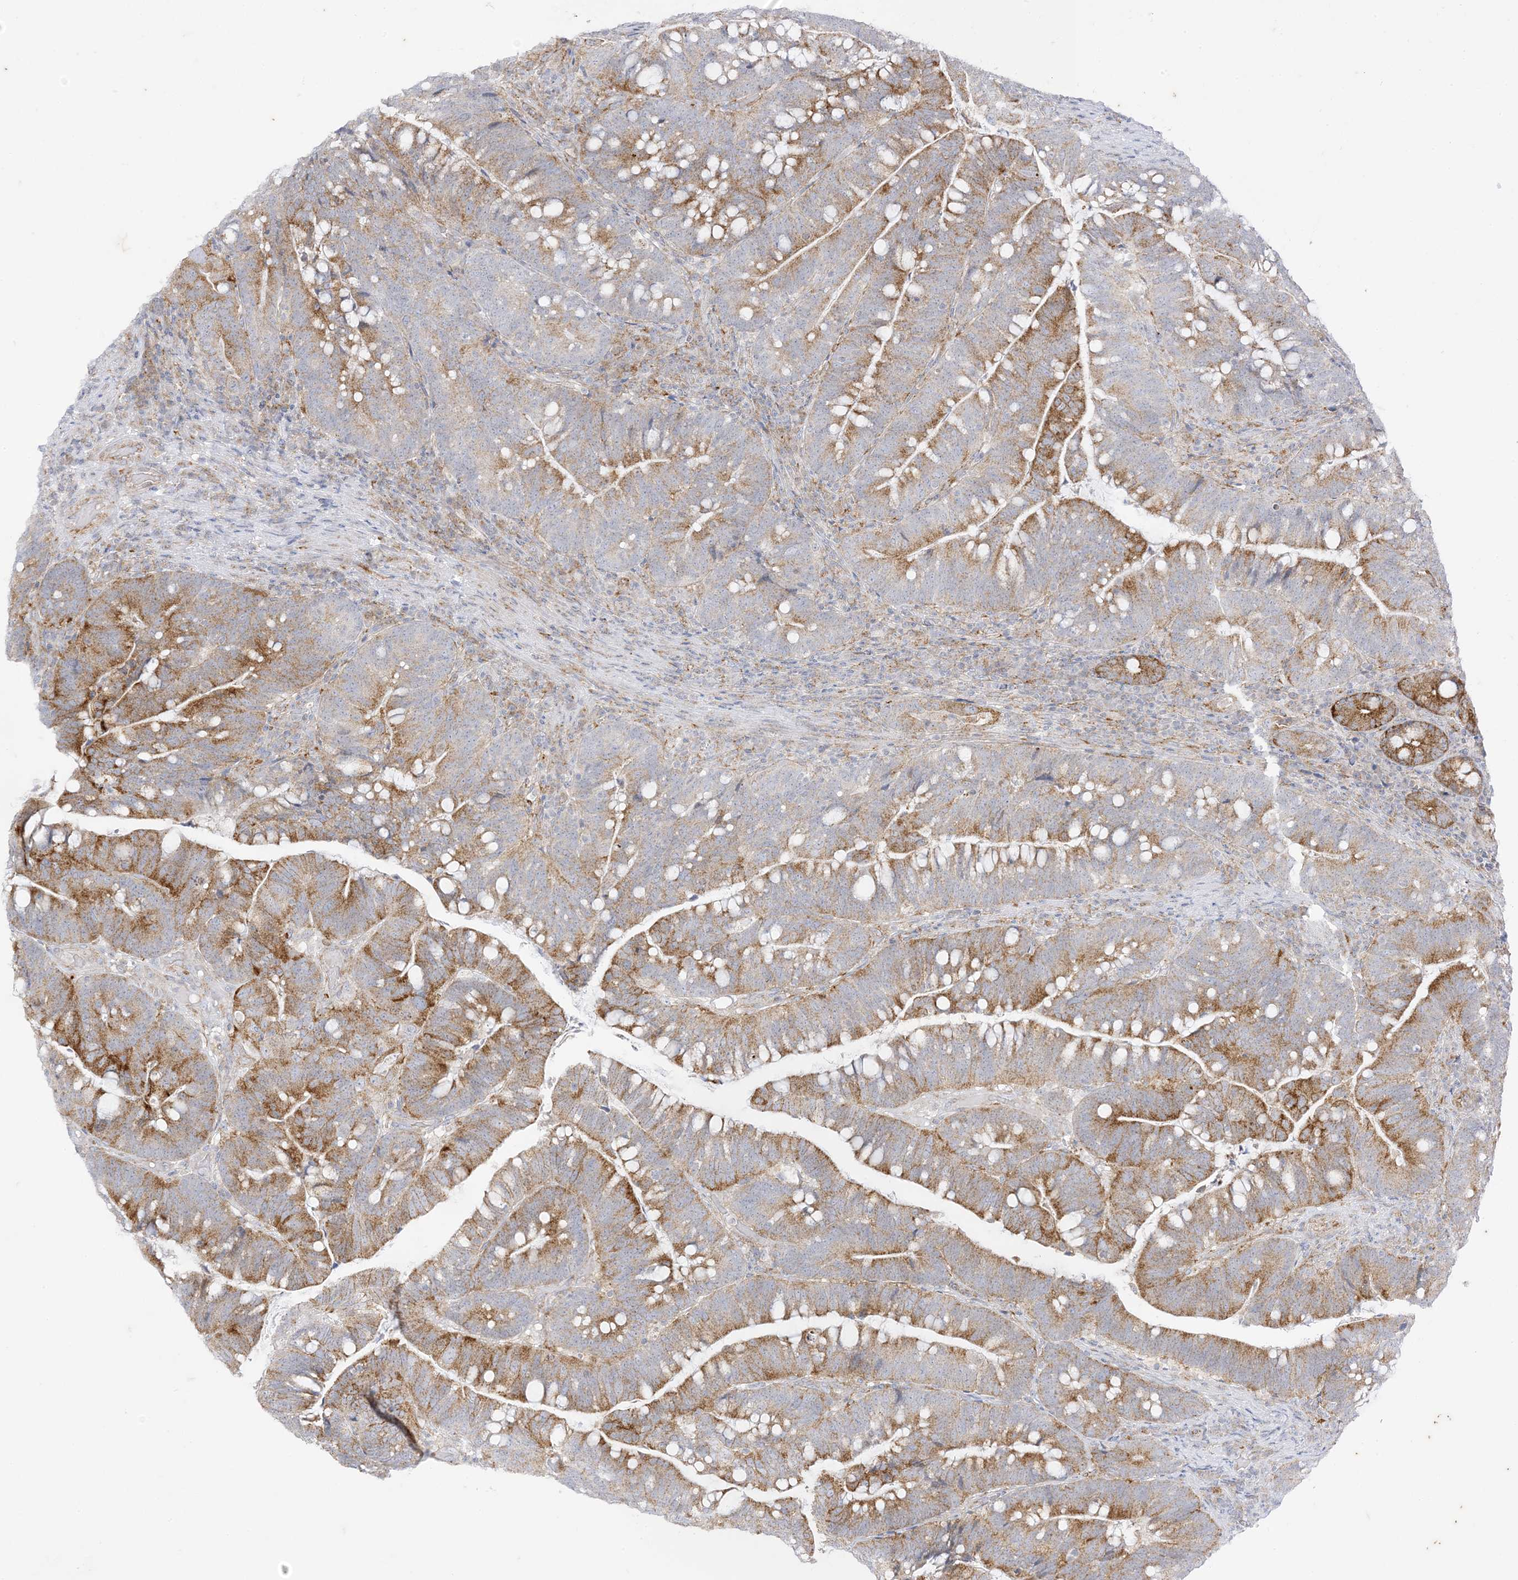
{"staining": {"intensity": "moderate", "quantity": ">75%", "location": "cytoplasmic/membranous"}, "tissue": "colorectal cancer", "cell_type": "Tumor cells", "image_type": "cancer", "snomed": [{"axis": "morphology", "description": "Adenocarcinoma, NOS"}, {"axis": "topography", "description": "Colon"}], "caption": "A high-resolution image shows immunohistochemistry staining of colorectal cancer (adenocarcinoma), which exhibits moderate cytoplasmic/membranous positivity in approximately >75% of tumor cells.", "gene": "RAC1", "patient": {"sex": "female", "age": 66}}